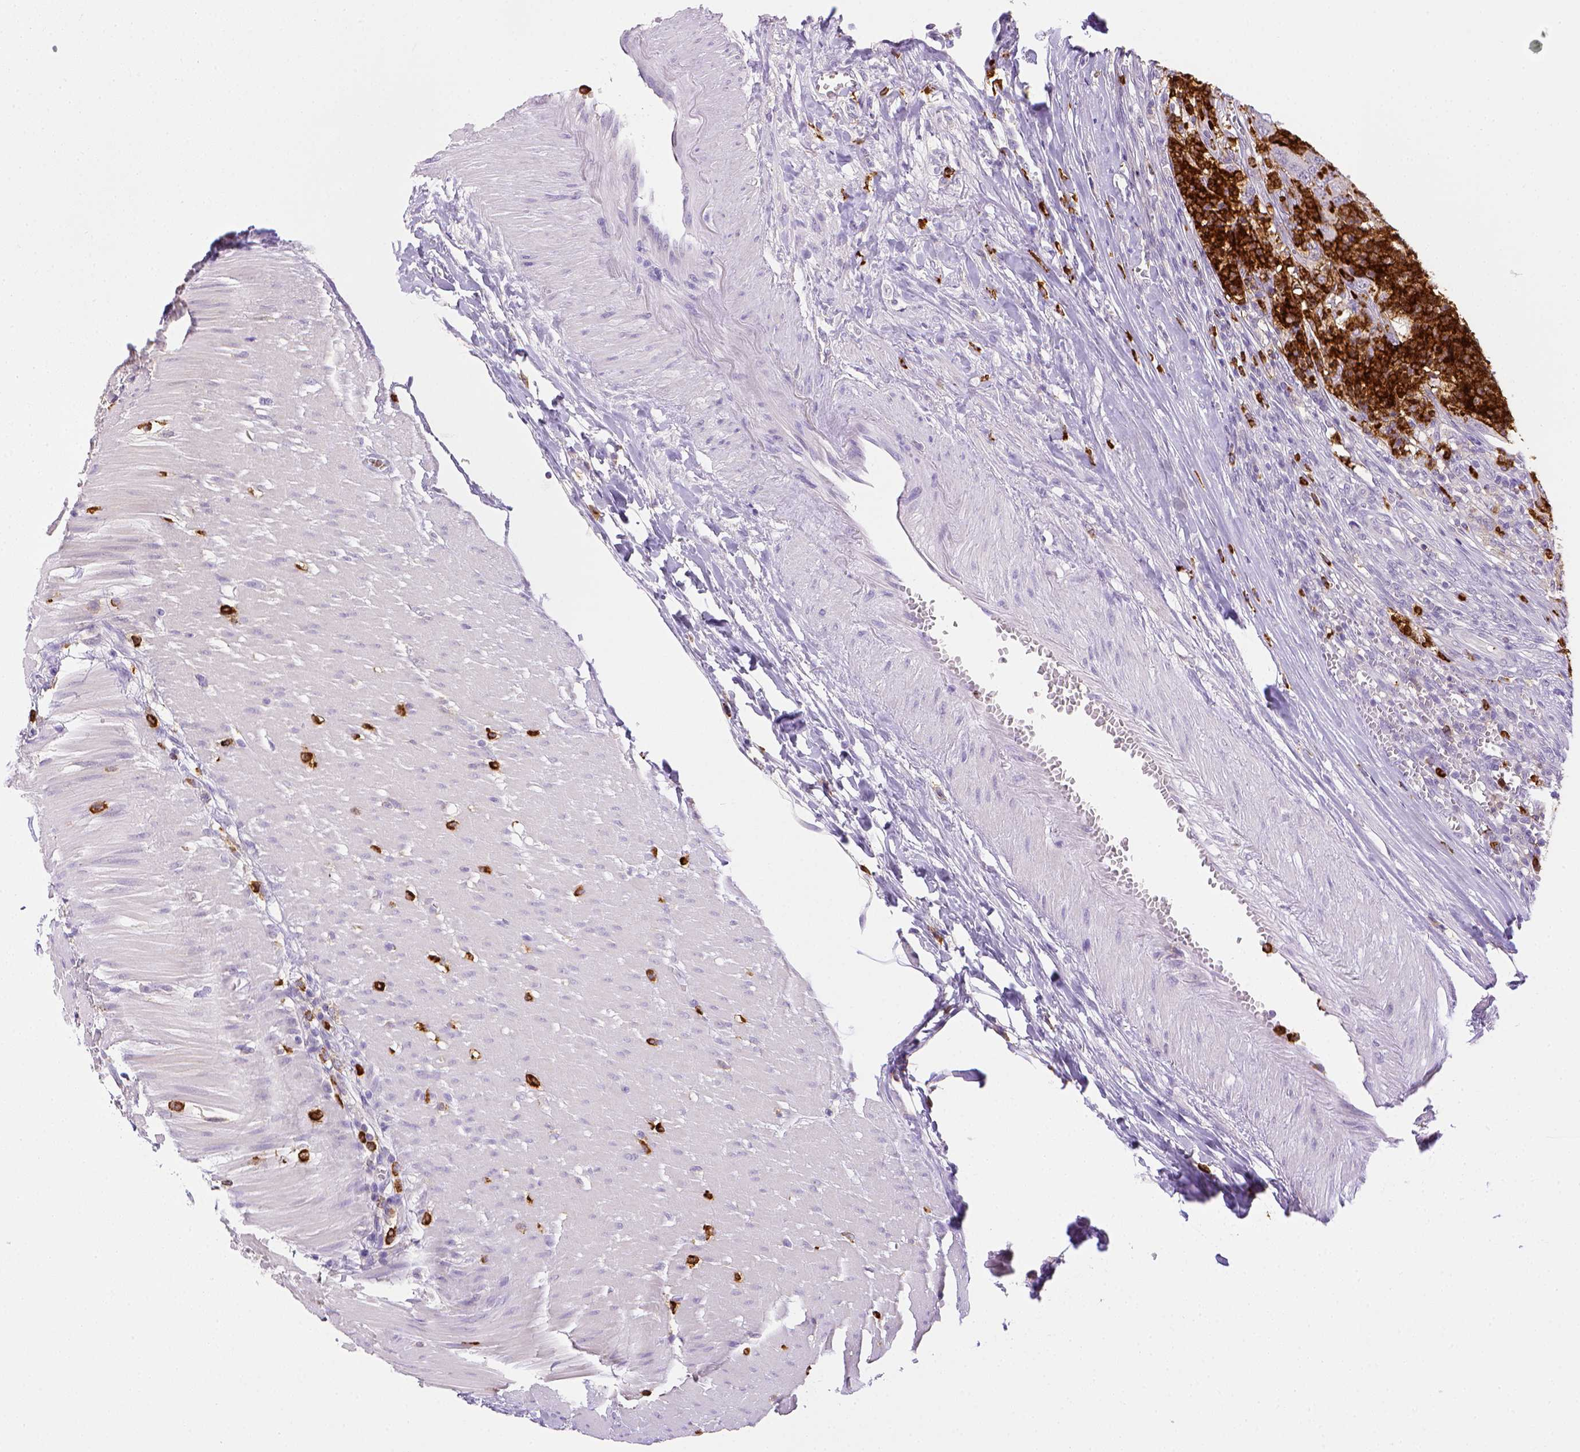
{"staining": {"intensity": "negative", "quantity": "none", "location": "none"}, "tissue": "colorectal cancer", "cell_type": "Tumor cells", "image_type": "cancer", "snomed": [{"axis": "morphology", "description": "Adenocarcinoma, NOS"}, {"axis": "topography", "description": "Colon"}], "caption": "Histopathology image shows no significant protein staining in tumor cells of colorectal cancer.", "gene": "ITGAM", "patient": {"sex": "female", "age": 67}}